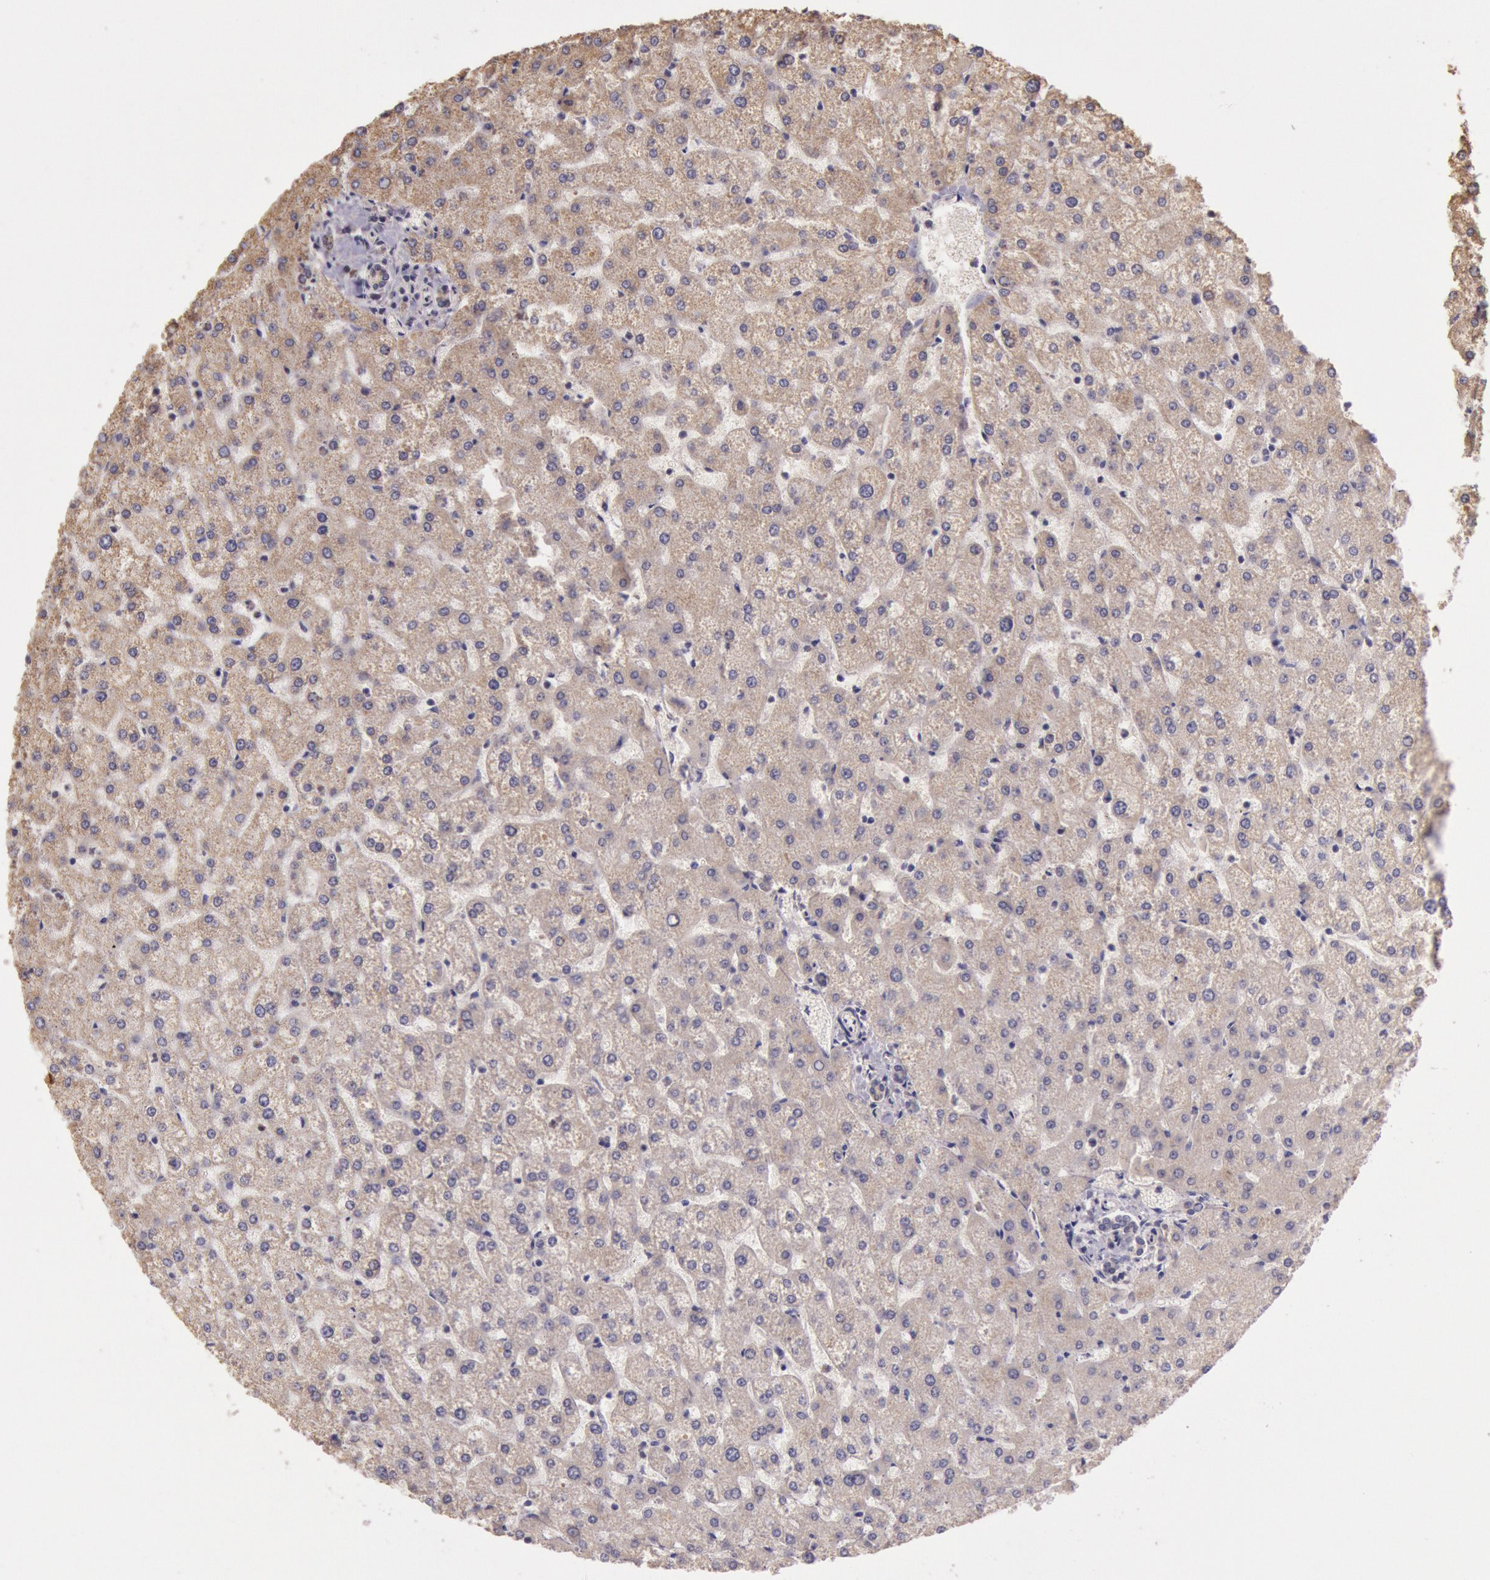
{"staining": {"intensity": "moderate", "quantity": ">75%", "location": "cytoplasmic/membranous"}, "tissue": "liver", "cell_type": "Cholangiocytes", "image_type": "normal", "snomed": [{"axis": "morphology", "description": "Normal tissue, NOS"}, {"axis": "topography", "description": "Liver"}], "caption": "Immunohistochemistry (IHC) of unremarkable liver exhibits medium levels of moderate cytoplasmic/membranous positivity in about >75% of cholangiocytes. The protein of interest is shown in brown color, while the nuclei are stained blue.", "gene": "CDK16", "patient": {"sex": "female", "age": 32}}